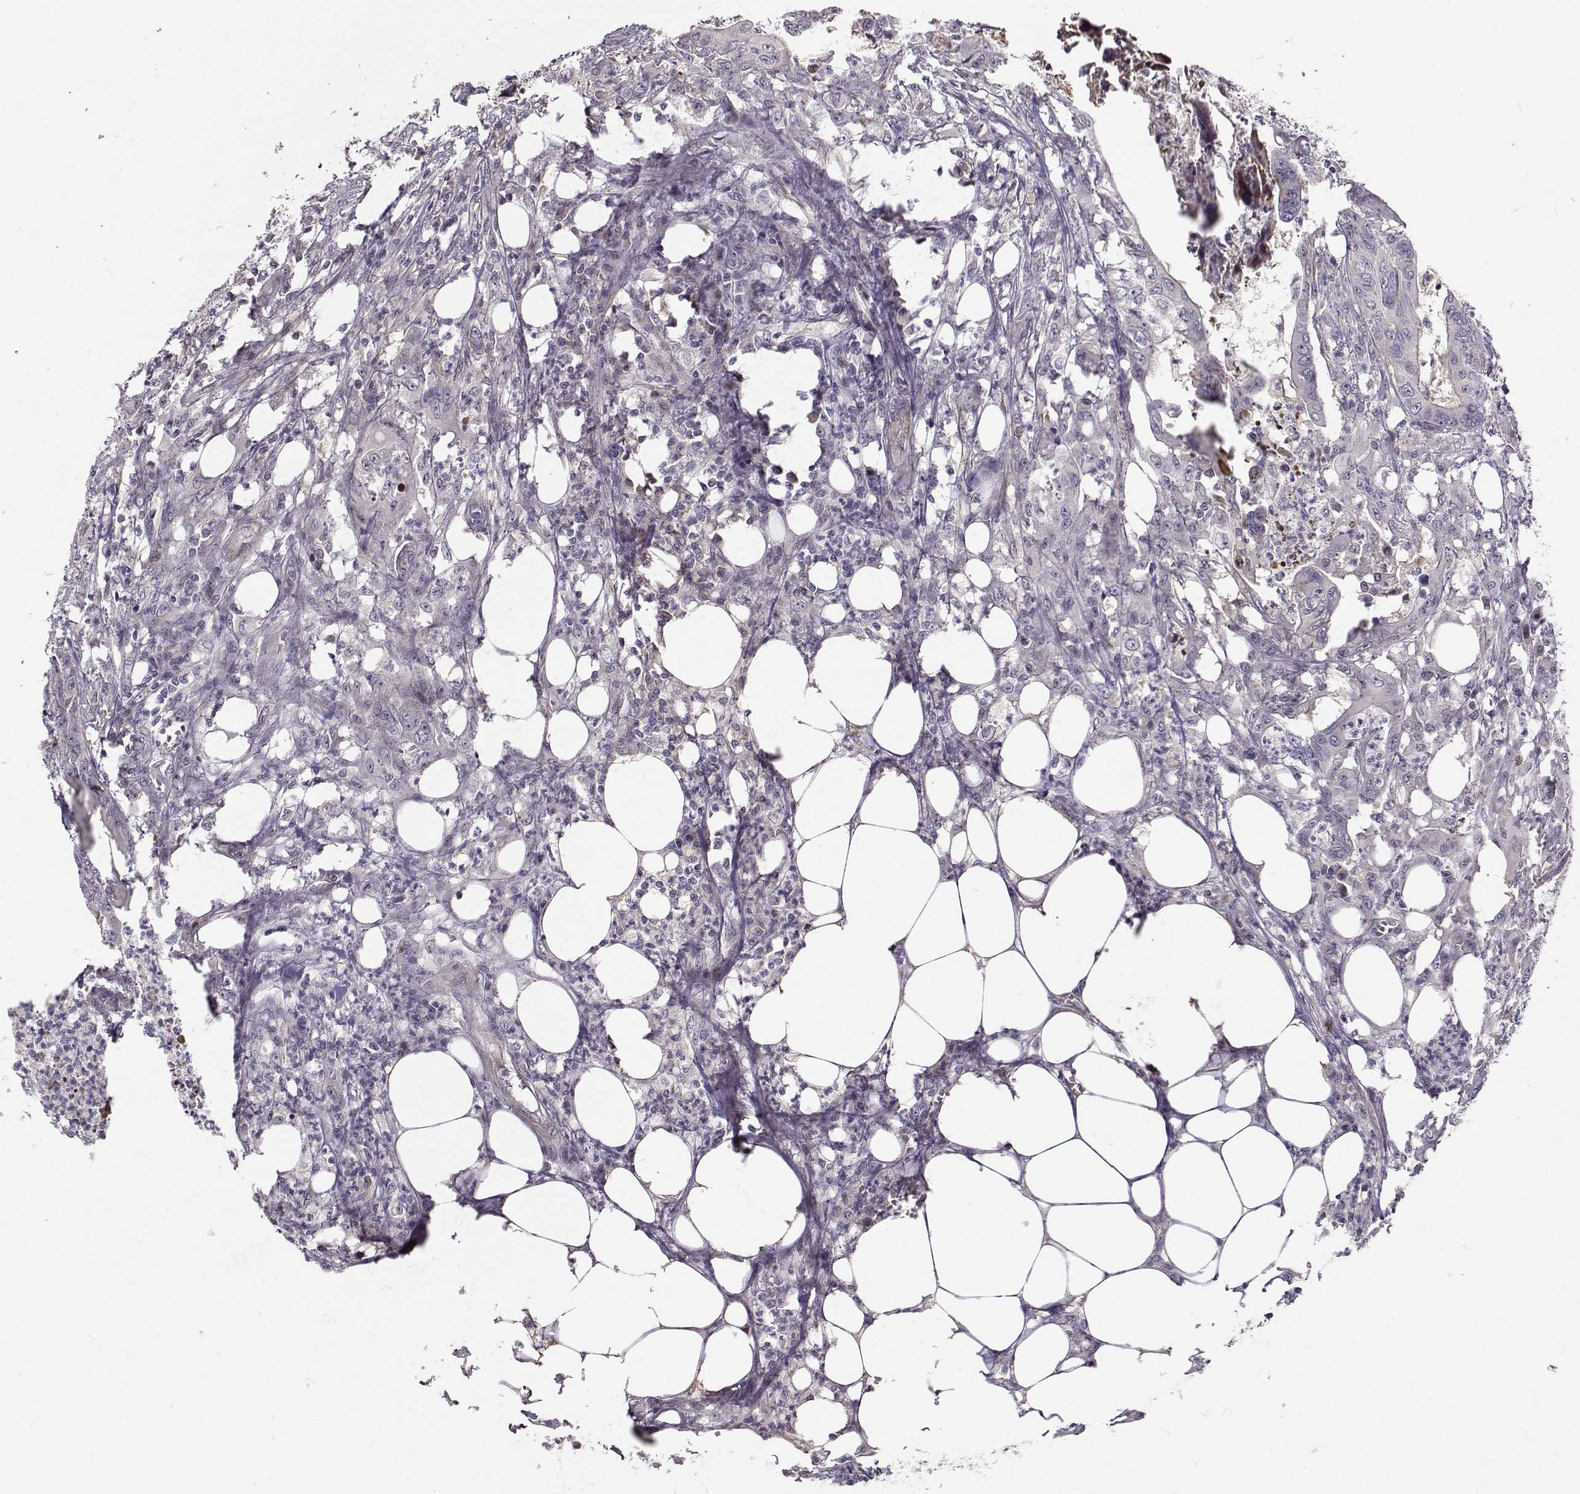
{"staining": {"intensity": "negative", "quantity": "none", "location": "none"}, "tissue": "colorectal cancer", "cell_type": "Tumor cells", "image_type": "cancer", "snomed": [{"axis": "morphology", "description": "Adenocarcinoma, NOS"}, {"axis": "topography", "description": "Colon"}], "caption": "The histopathology image reveals no significant positivity in tumor cells of colorectal adenocarcinoma. The staining is performed using DAB brown chromogen with nuclei counter-stained in using hematoxylin.", "gene": "RGS9BP", "patient": {"sex": "male", "age": 84}}